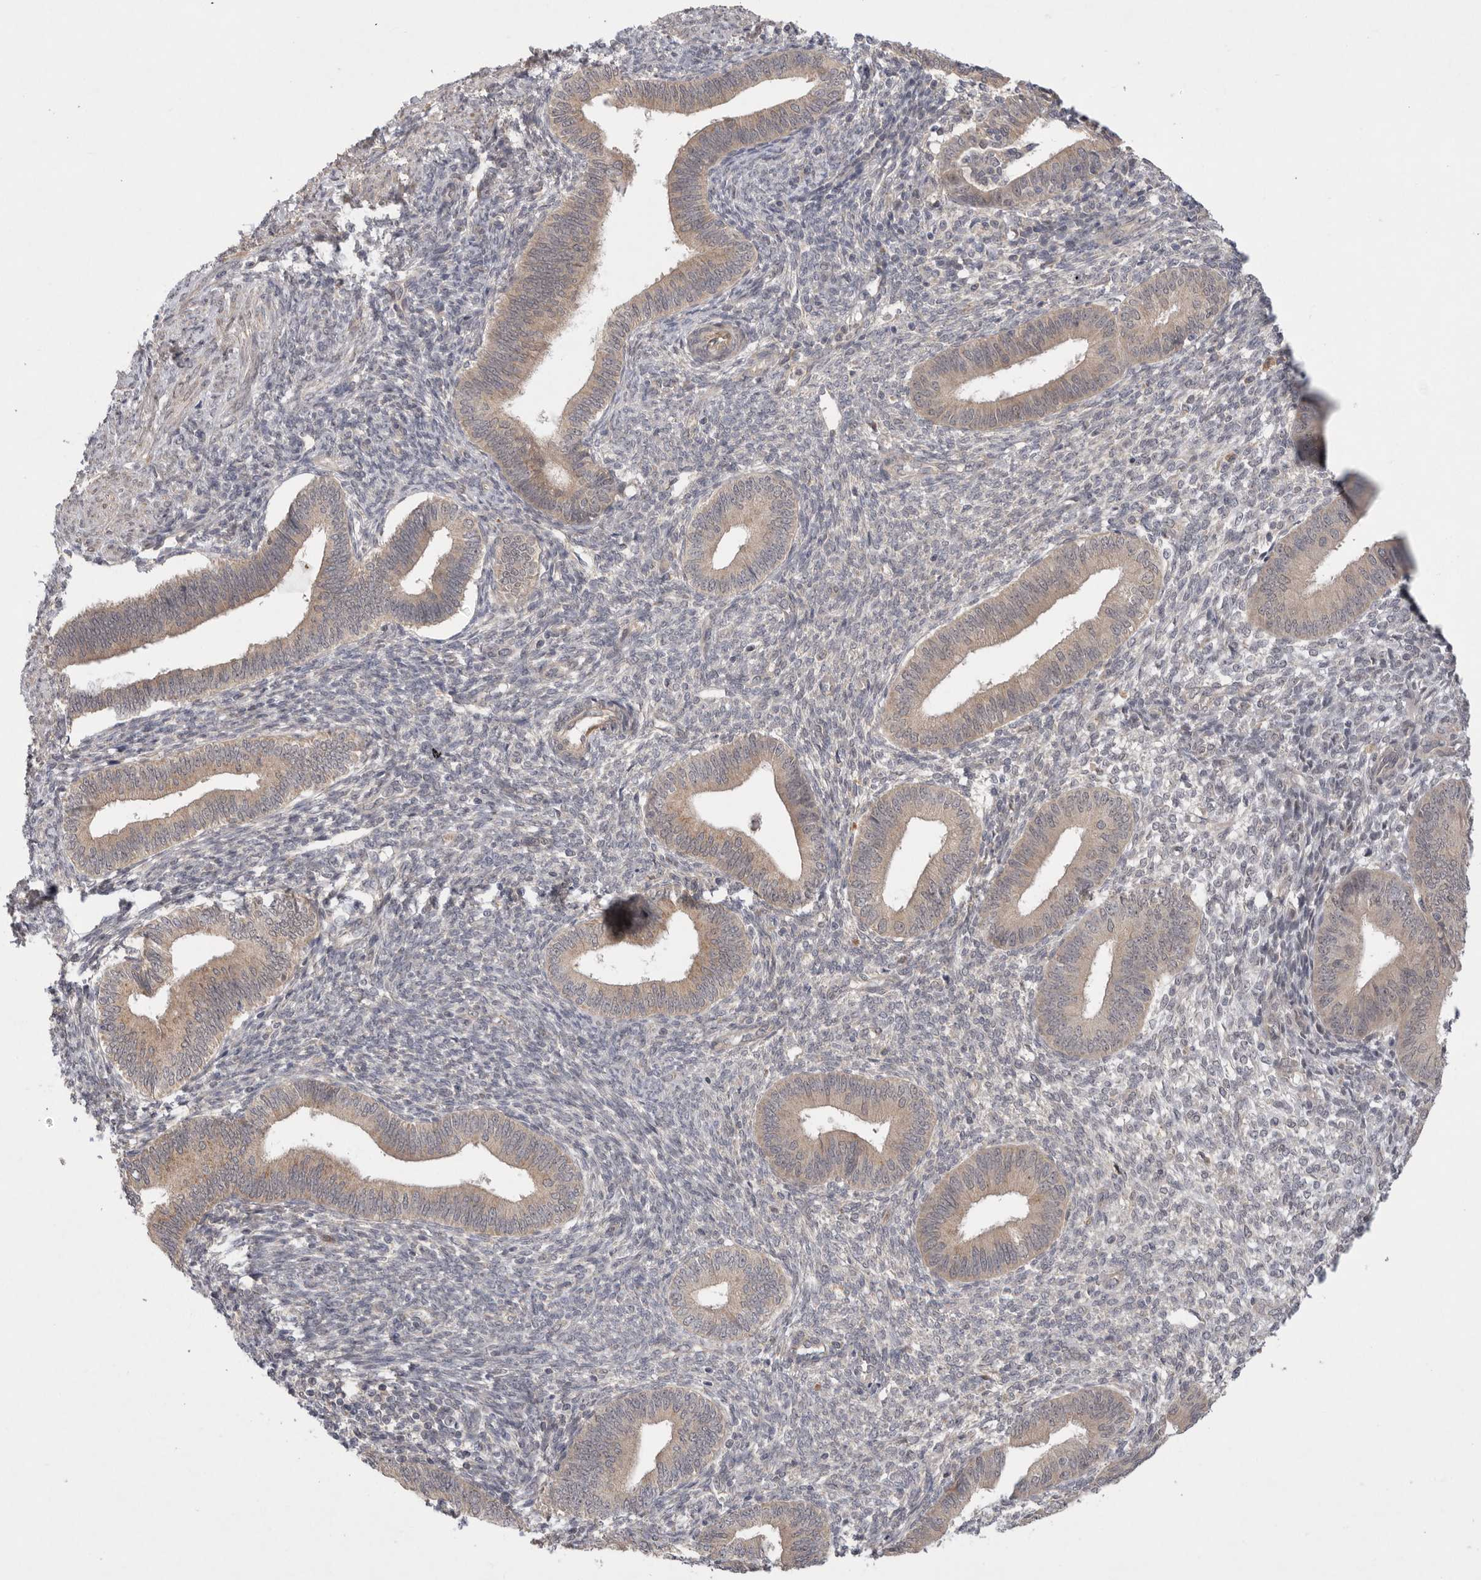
{"staining": {"intensity": "weak", "quantity": "<25%", "location": "cytoplasmic/membranous"}, "tissue": "endometrium", "cell_type": "Cells in endometrial stroma", "image_type": "normal", "snomed": [{"axis": "morphology", "description": "Normal tissue, NOS"}, {"axis": "topography", "description": "Endometrium"}], "caption": "Human endometrium stained for a protein using immunohistochemistry shows no positivity in cells in endometrial stroma.", "gene": "PTPDC1", "patient": {"sex": "female", "age": 46}}